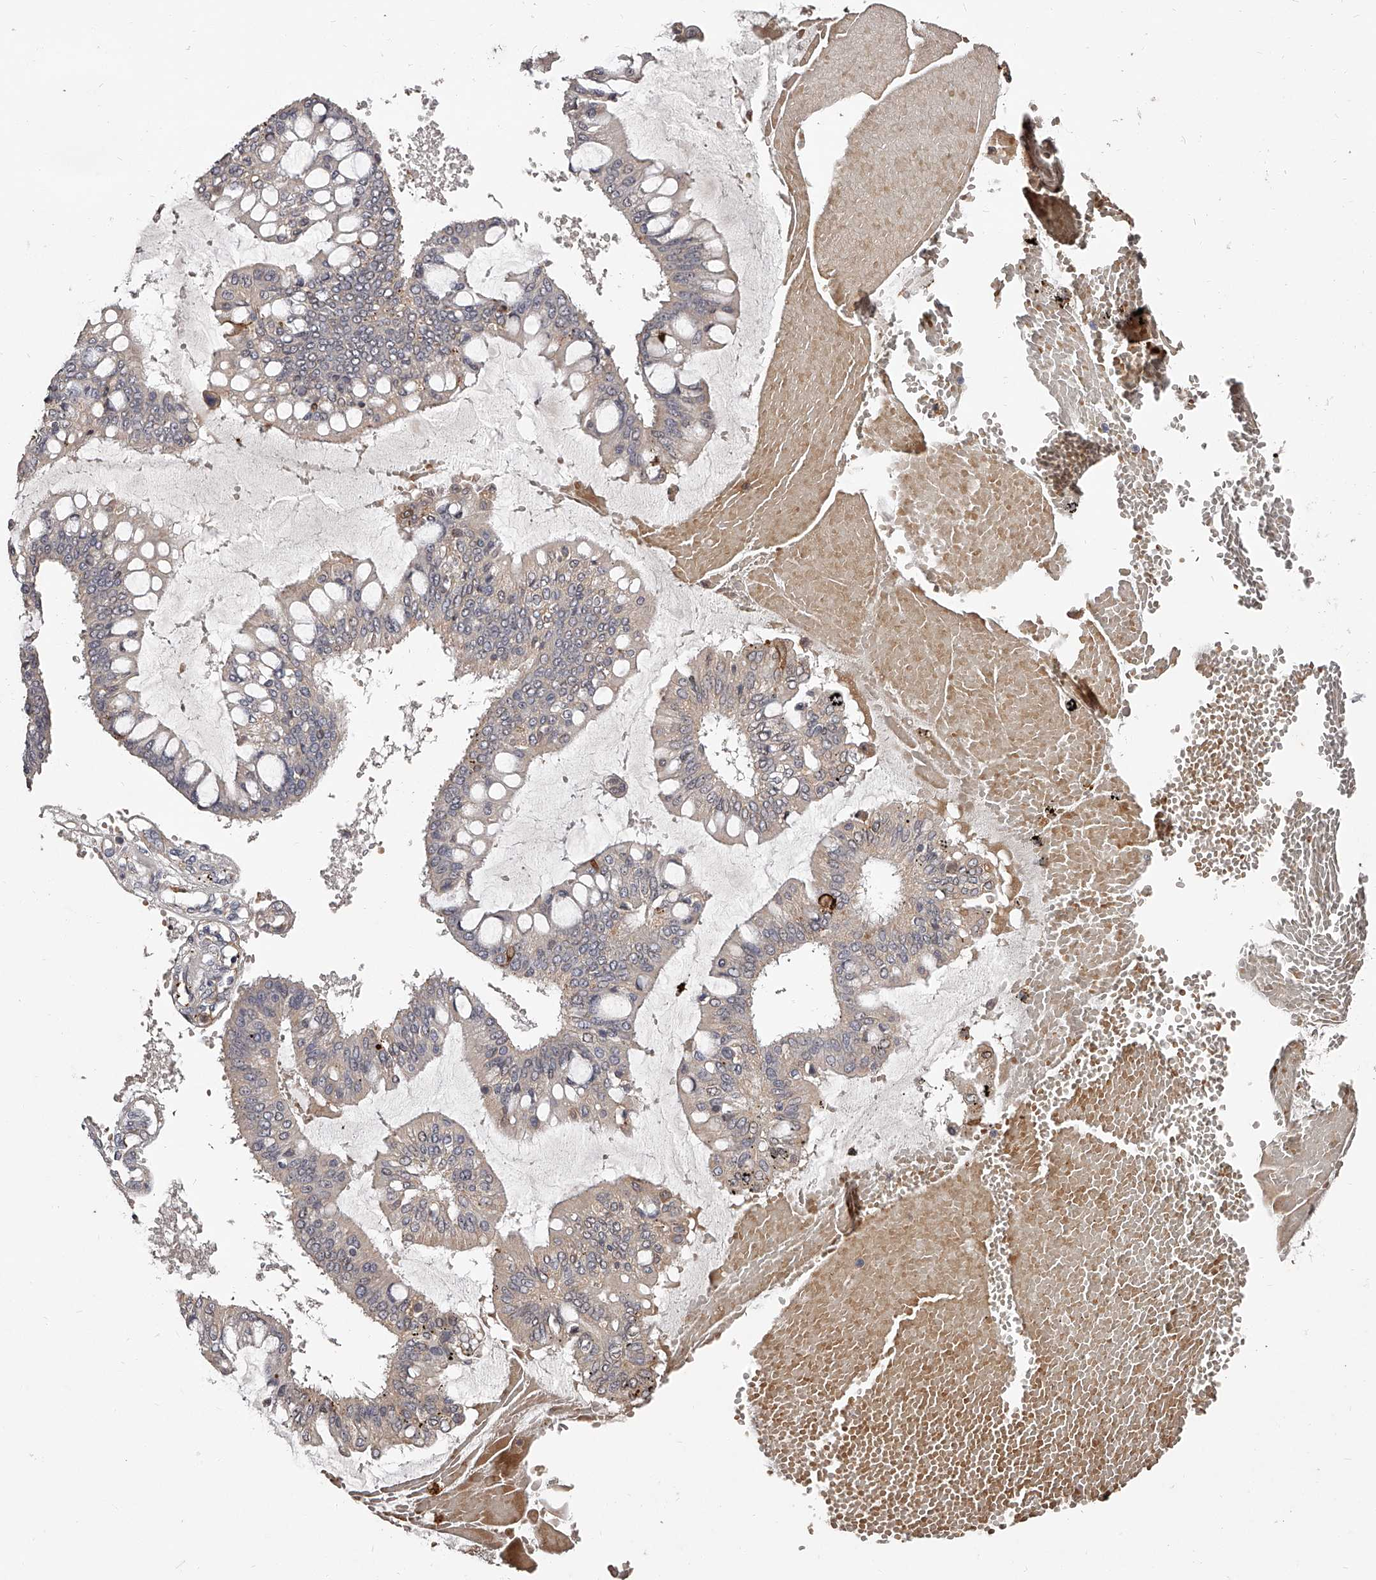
{"staining": {"intensity": "negative", "quantity": "none", "location": "none"}, "tissue": "ovarian cancer", "cell_type": "Tumor cells", "image_type": "cancer", "snomed": [{"axis": "morphology", "description": "Cystadenocarcinoma, mucinous, NOS"}, {"axis": "topography", "description": "Ovary"}], "caption": "High magnification brightfield microscopy of ovarian cancer stained with DAB (3,3'-diaminobenzidine) (brown) and counterstained with hematoxylin (blue): tumor cells show no significant positivity. The staining was performed using DAB to visualize the protein expression in brown, while the nuclei were stained in blue with hematoxylin (Magnification: 20x).", "gene": "URGCP", "patient": {"sex": "female", "age": 73}}